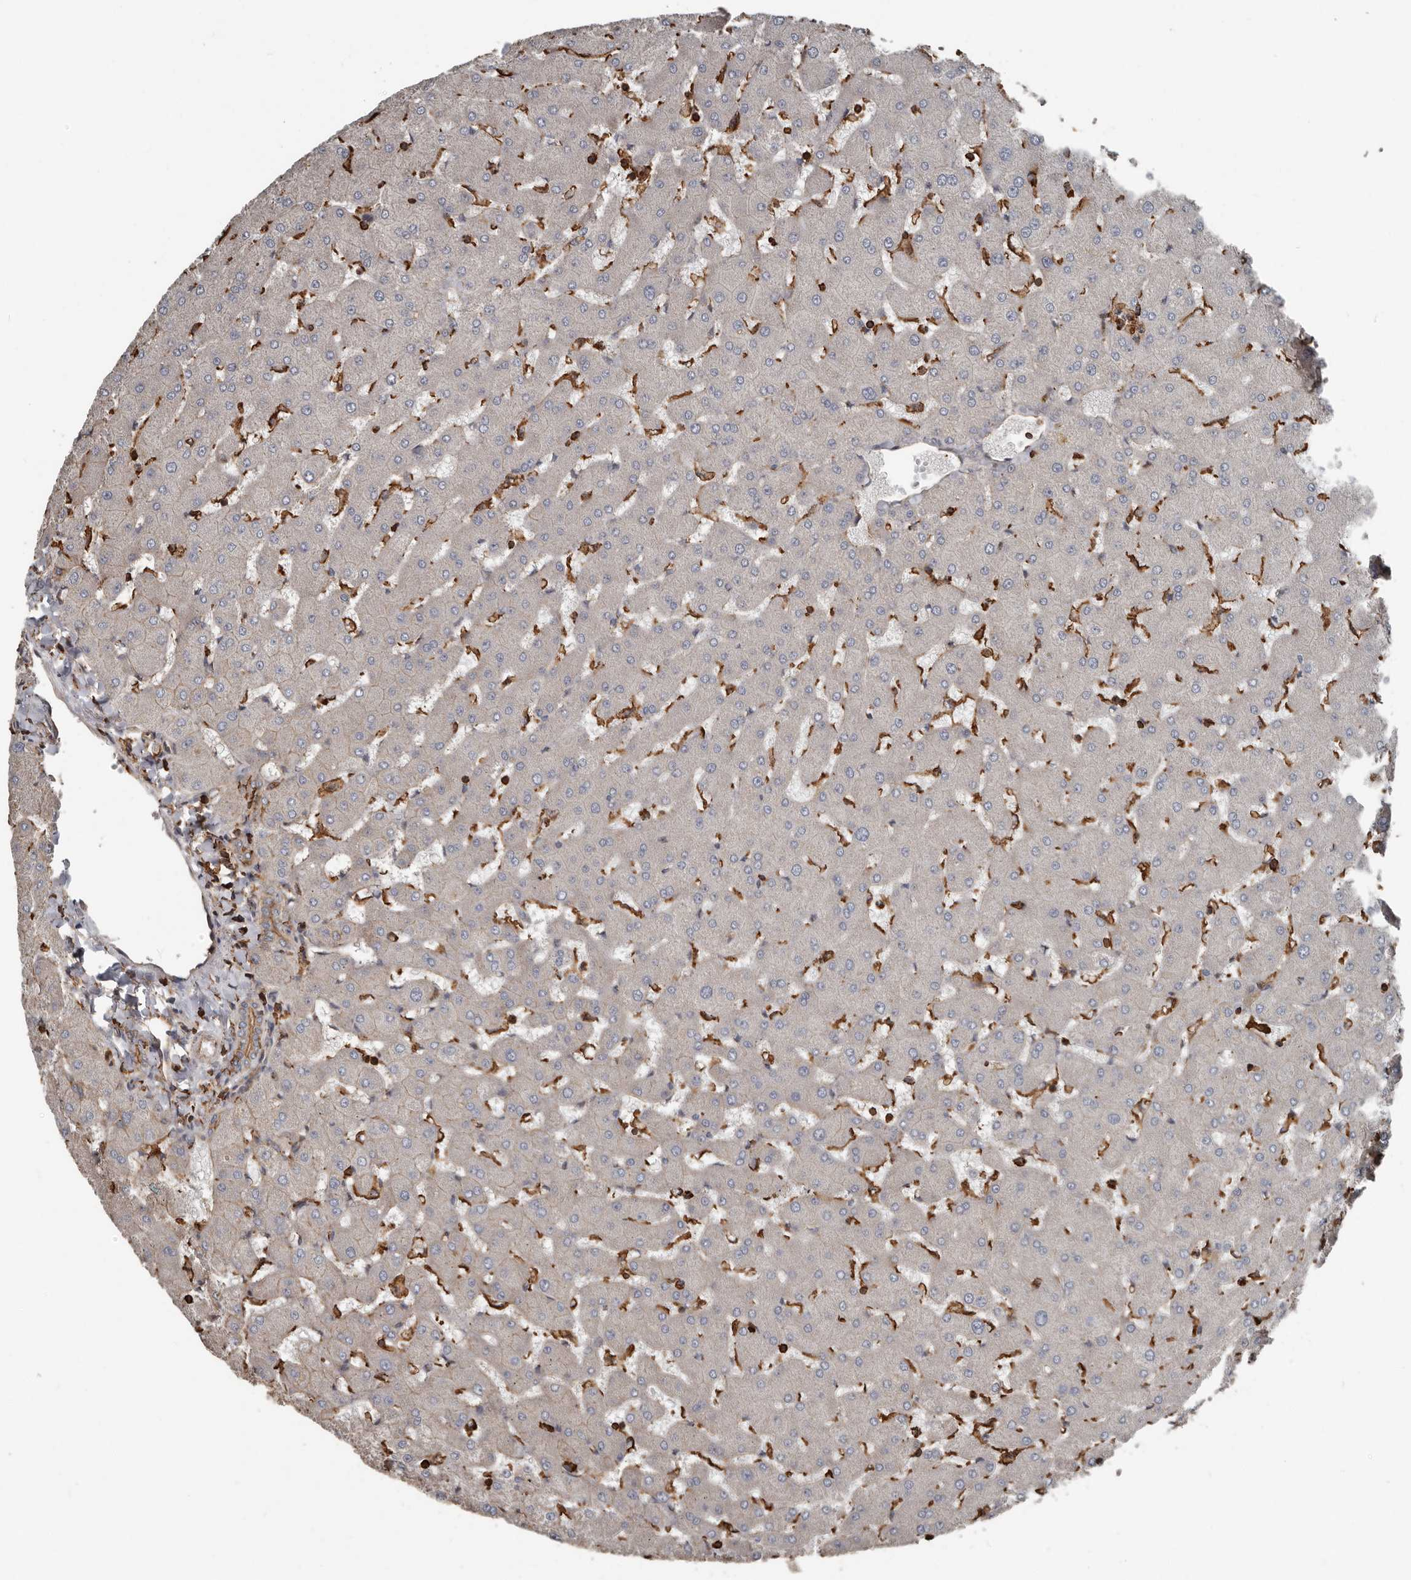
{"staining": {"intensity": "moderate", "quantity": "25%-75%", "location": "cytoplasmic/membranous"}, "tissue": "liver", "cell_type": "Cholangiocytes", "image_type": "normal", "snomed": [{"axis": "morphology", "description": "Normal tissue, NOS"}, {"axis": "topography", "description": "Liver"}], "caption": "Cholangiocytes show medium levels of moderate cytoplasmic/membranous staining in about 25%-75% of cells in unremarkable liver. Using DAB (brown) and hematoxylin (blue) stains, captured at high magnification using brightfield microscopy.", "gene": "DENND6B", "patient": {"sex": "female", "age": 63}}